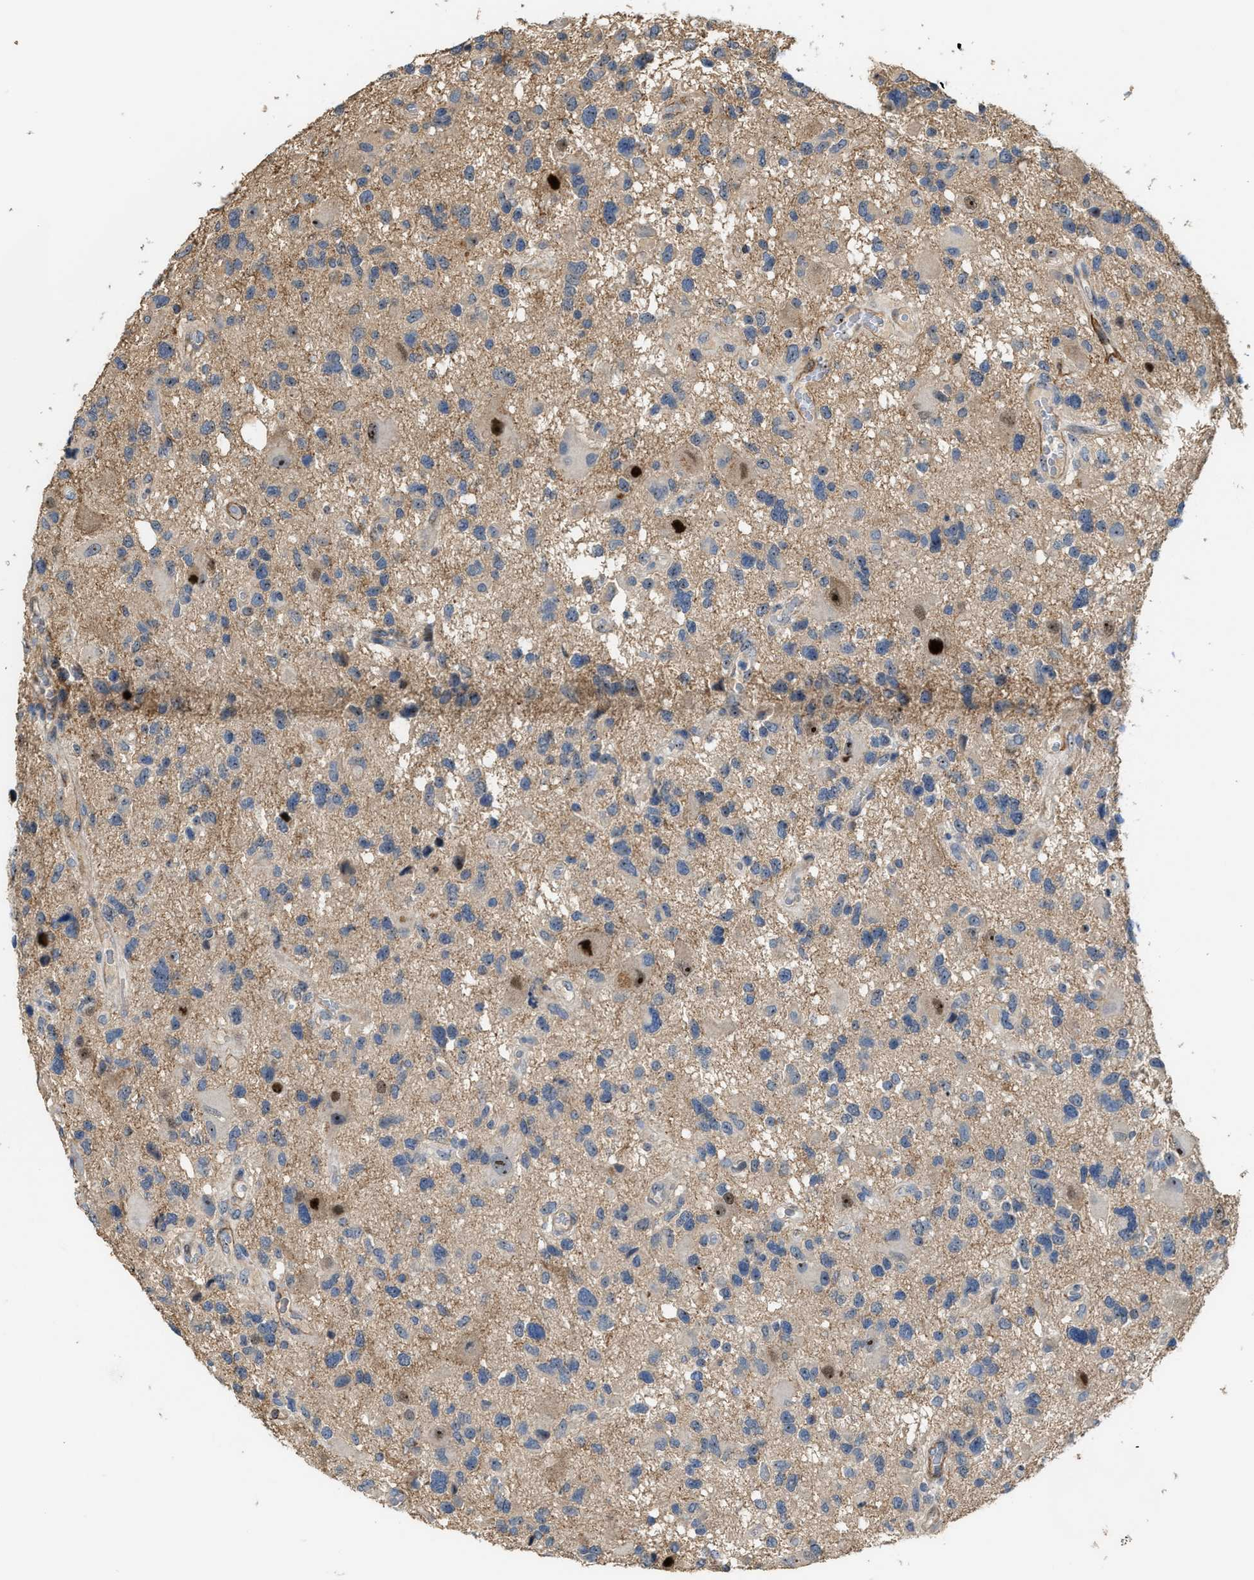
{"staining": {"intensity": "weak", "quantity": "<25%", "location": "cytoplasmic/membranous"}, "tissue": "glioma", "cell_type": "Tumor cells", "image_type": "cancer", "snomed": [{"axis": "morphology", "description": "Glioma, malignant, High grade"}, {"axis": "topography", "description": "Brain"}], "caption": "A histopathology image of malignant glioma (high-grade) stained for a protein shows no brown staining in tumor cells. (IHC, brightfield microscopy, high magnification).", "gene": "ZNF783", "patient": {"sex": "male", "age": 33}}